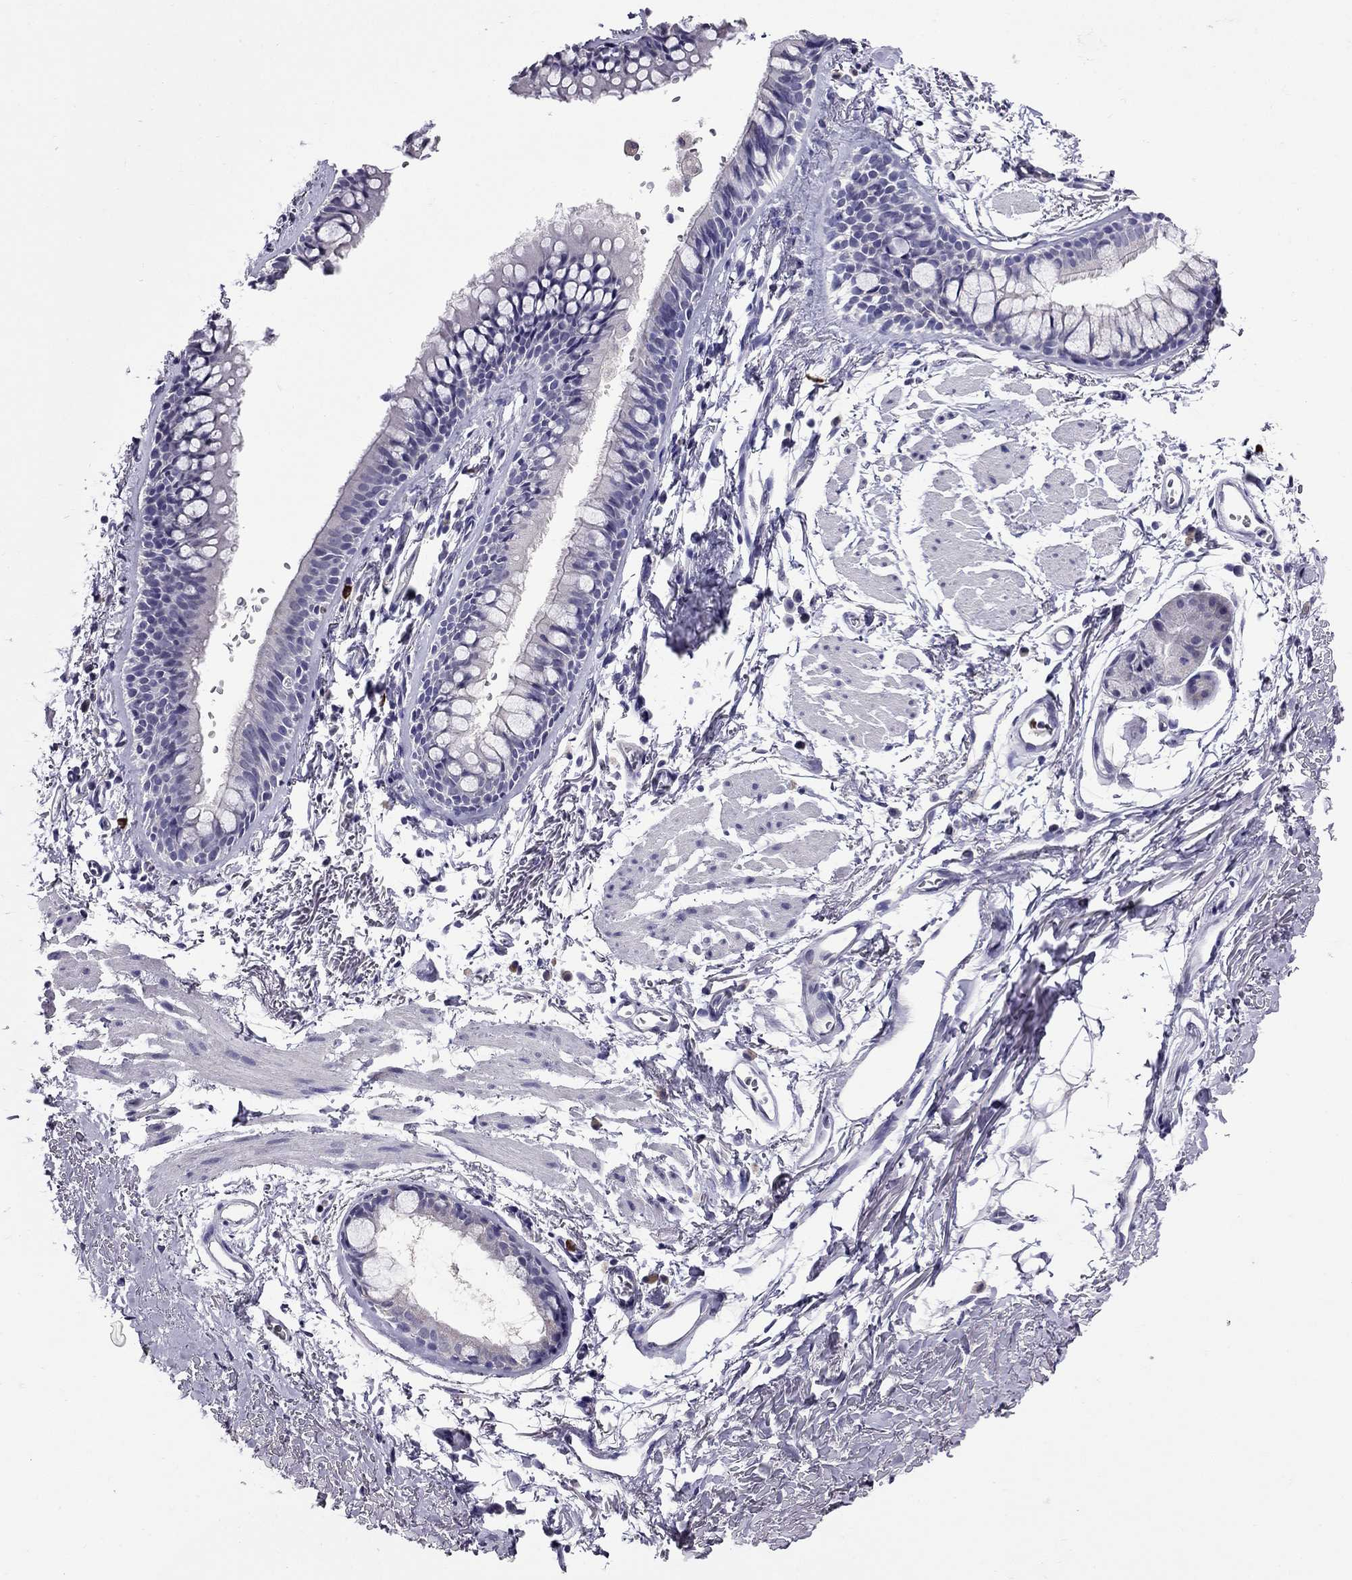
{"staining": {"intensity": "negative", "quantity": "none", "location": "none"}, "tissue": "soft tissue", "cell_type": "Fibroblasts", "image_type": "normal", "snomed": [{"axis": "morphology", "description": "Normal tissue, NOS"}, {"axis": "topography", "description": "Cartilage tissue"}, {"axis": "topography", "description": "Bronchus"}], "caption": "Immunohistochemical staining of benign human soft tissue reveals no significant positivity in fibroblasts.", "gene": "OLFM4", "patient": {"sex": "female", "age": 79}}